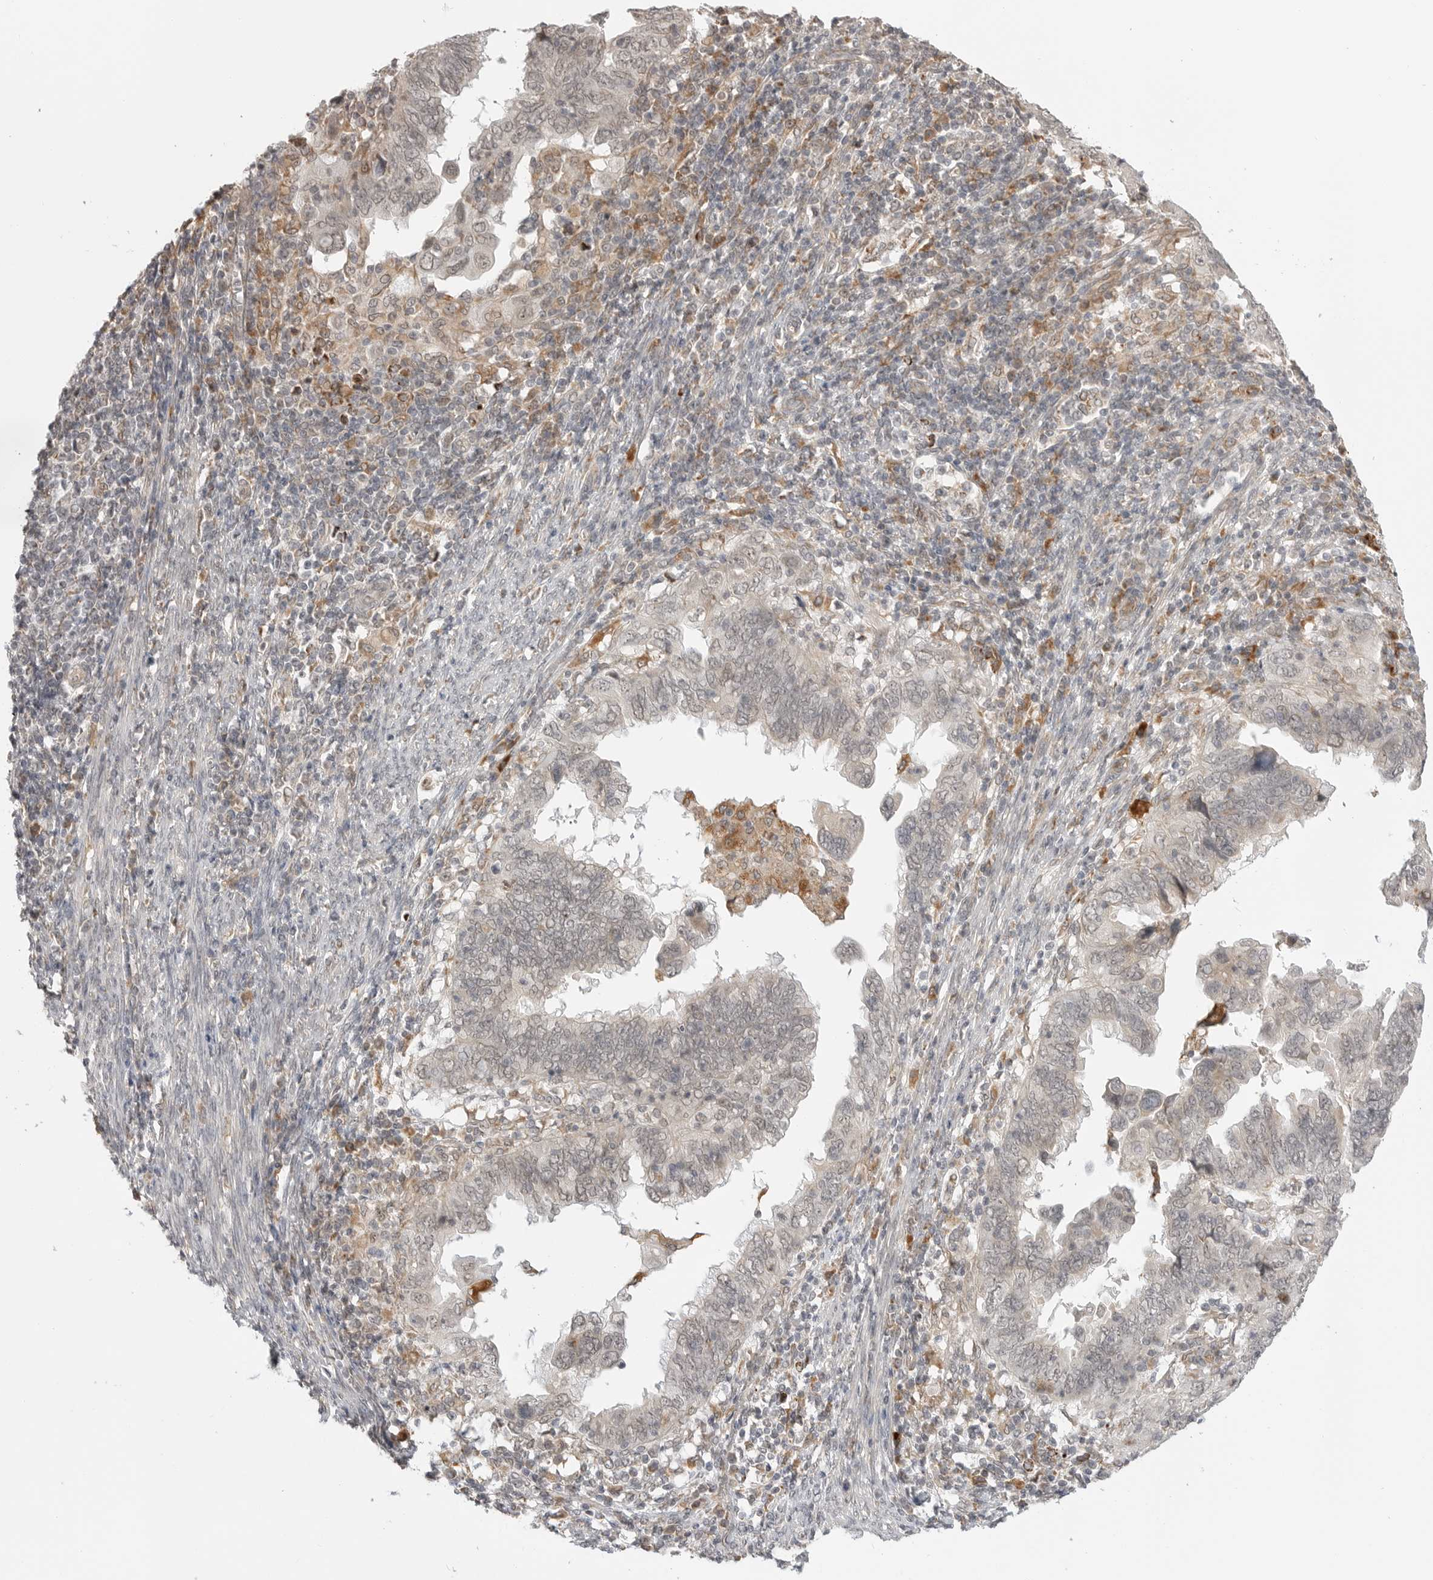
{"staining": {"intensity": "negative", "quantity": "none", "location": "none"}, "tissue": "endometrial cancer", "cell_type": "Tumor cells", "image_type": "cancer", "snomed": [{"axis": "morphology", "description": "Adenocarcinoma, NOS"}, {"axis": "topography", "description": "Uterus"}], "caption": "DAB (3,3'-diaminobenzidine) immunohistochemical staining of human endometrial adenocarcinoma shows no significant staining in tumor cells.", "gene": "KALRN", "patient": {"sex": "female", "age": 77}}